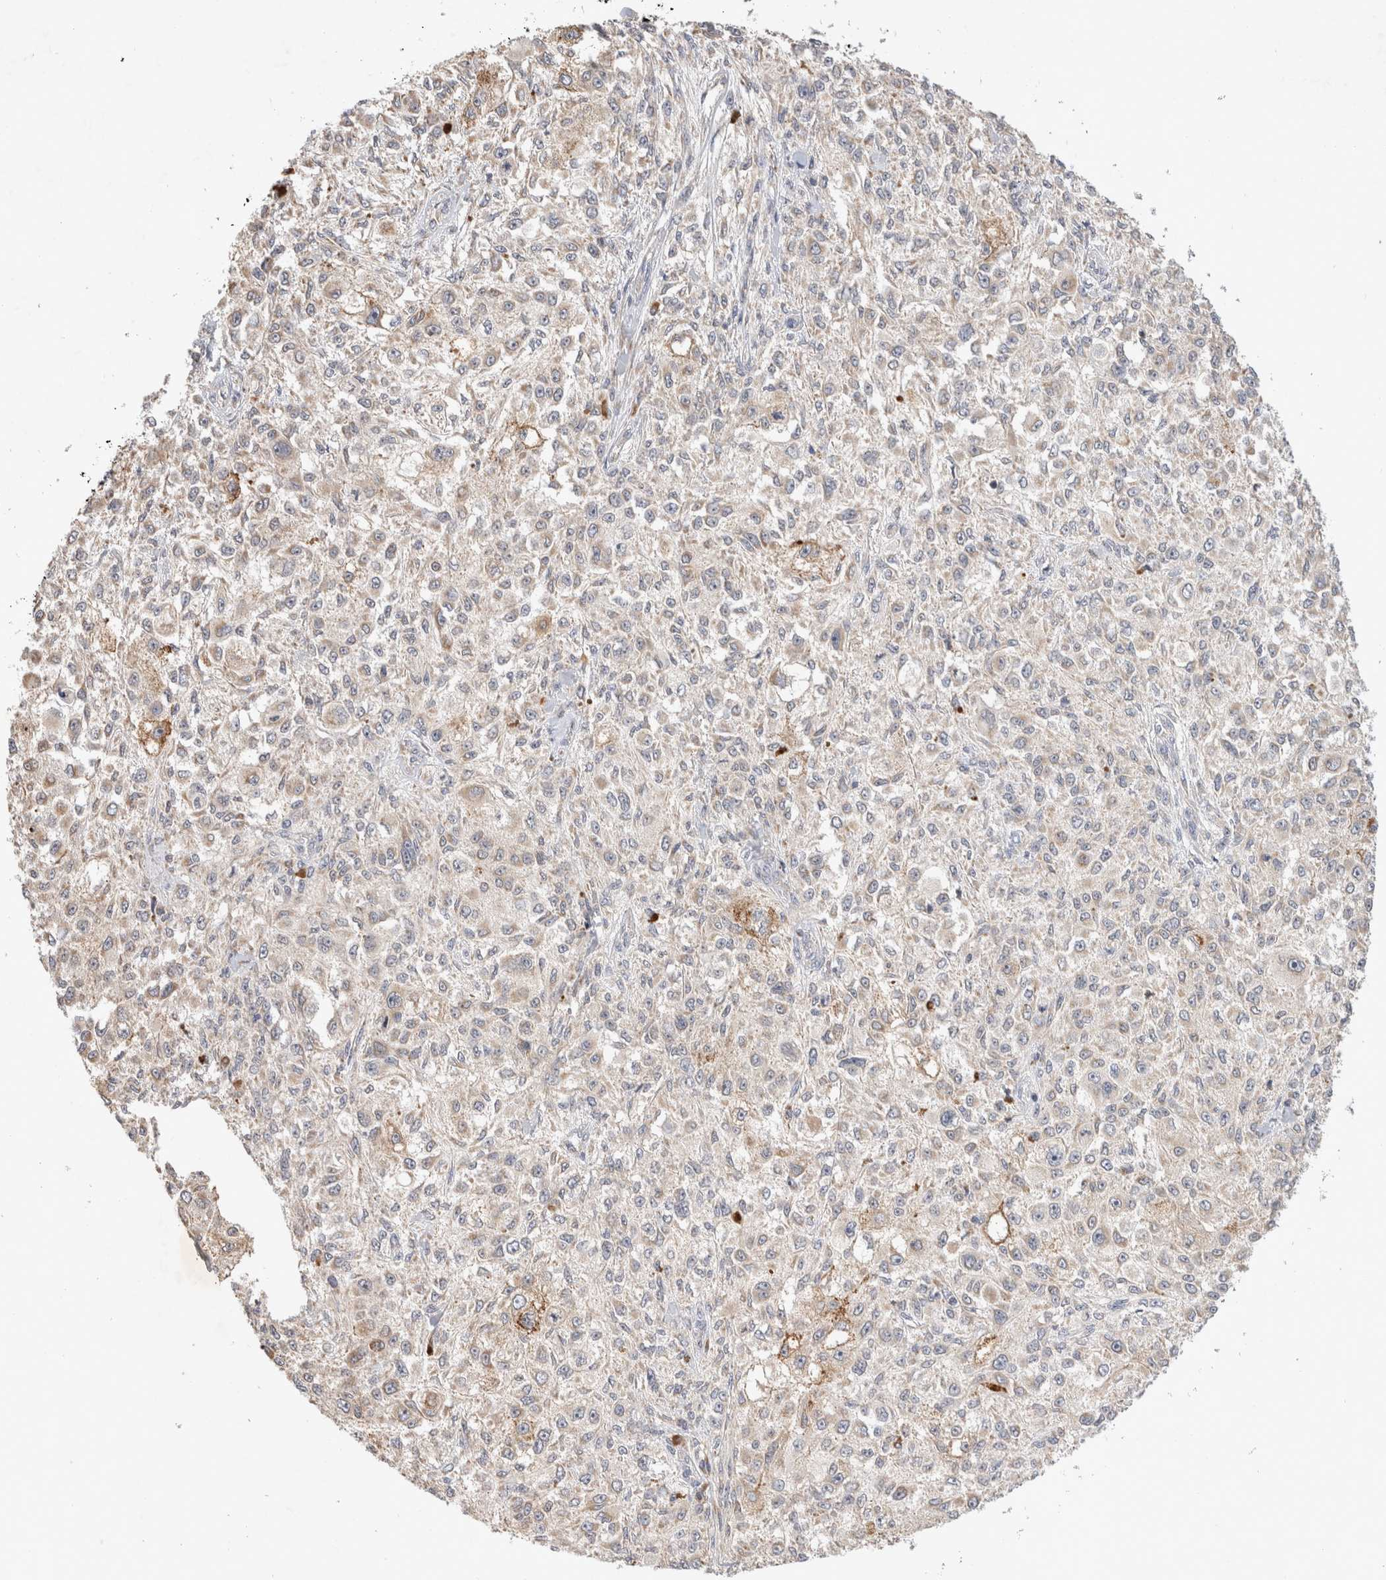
{"staining": {"intensity": "weak", "quantity": "25%-75%", "location": "cytoplasmic/membranous"}, "tissue": "melanoma", "cell_type": "Tumor cells", "image_type": "cancer", "snomed": [{"axis": "morphology", "description": "Necrosis, NOS"}, {"axis": "morphology", "description": "Malignant melanoma, NOS"}, {"axis": "topography", "description": "Skin"}], "caption": "Malignant melanoma stained with DAB IHC exhibits low levels of weak cytoplasmic/membranous staining in approximately 25%-75% of tumor cells. (brown staining indicates protein expression, while blue staining denotes nuclei).", "gene": "NEDD4L", "patient": {"sex": "female", "age": 87}}